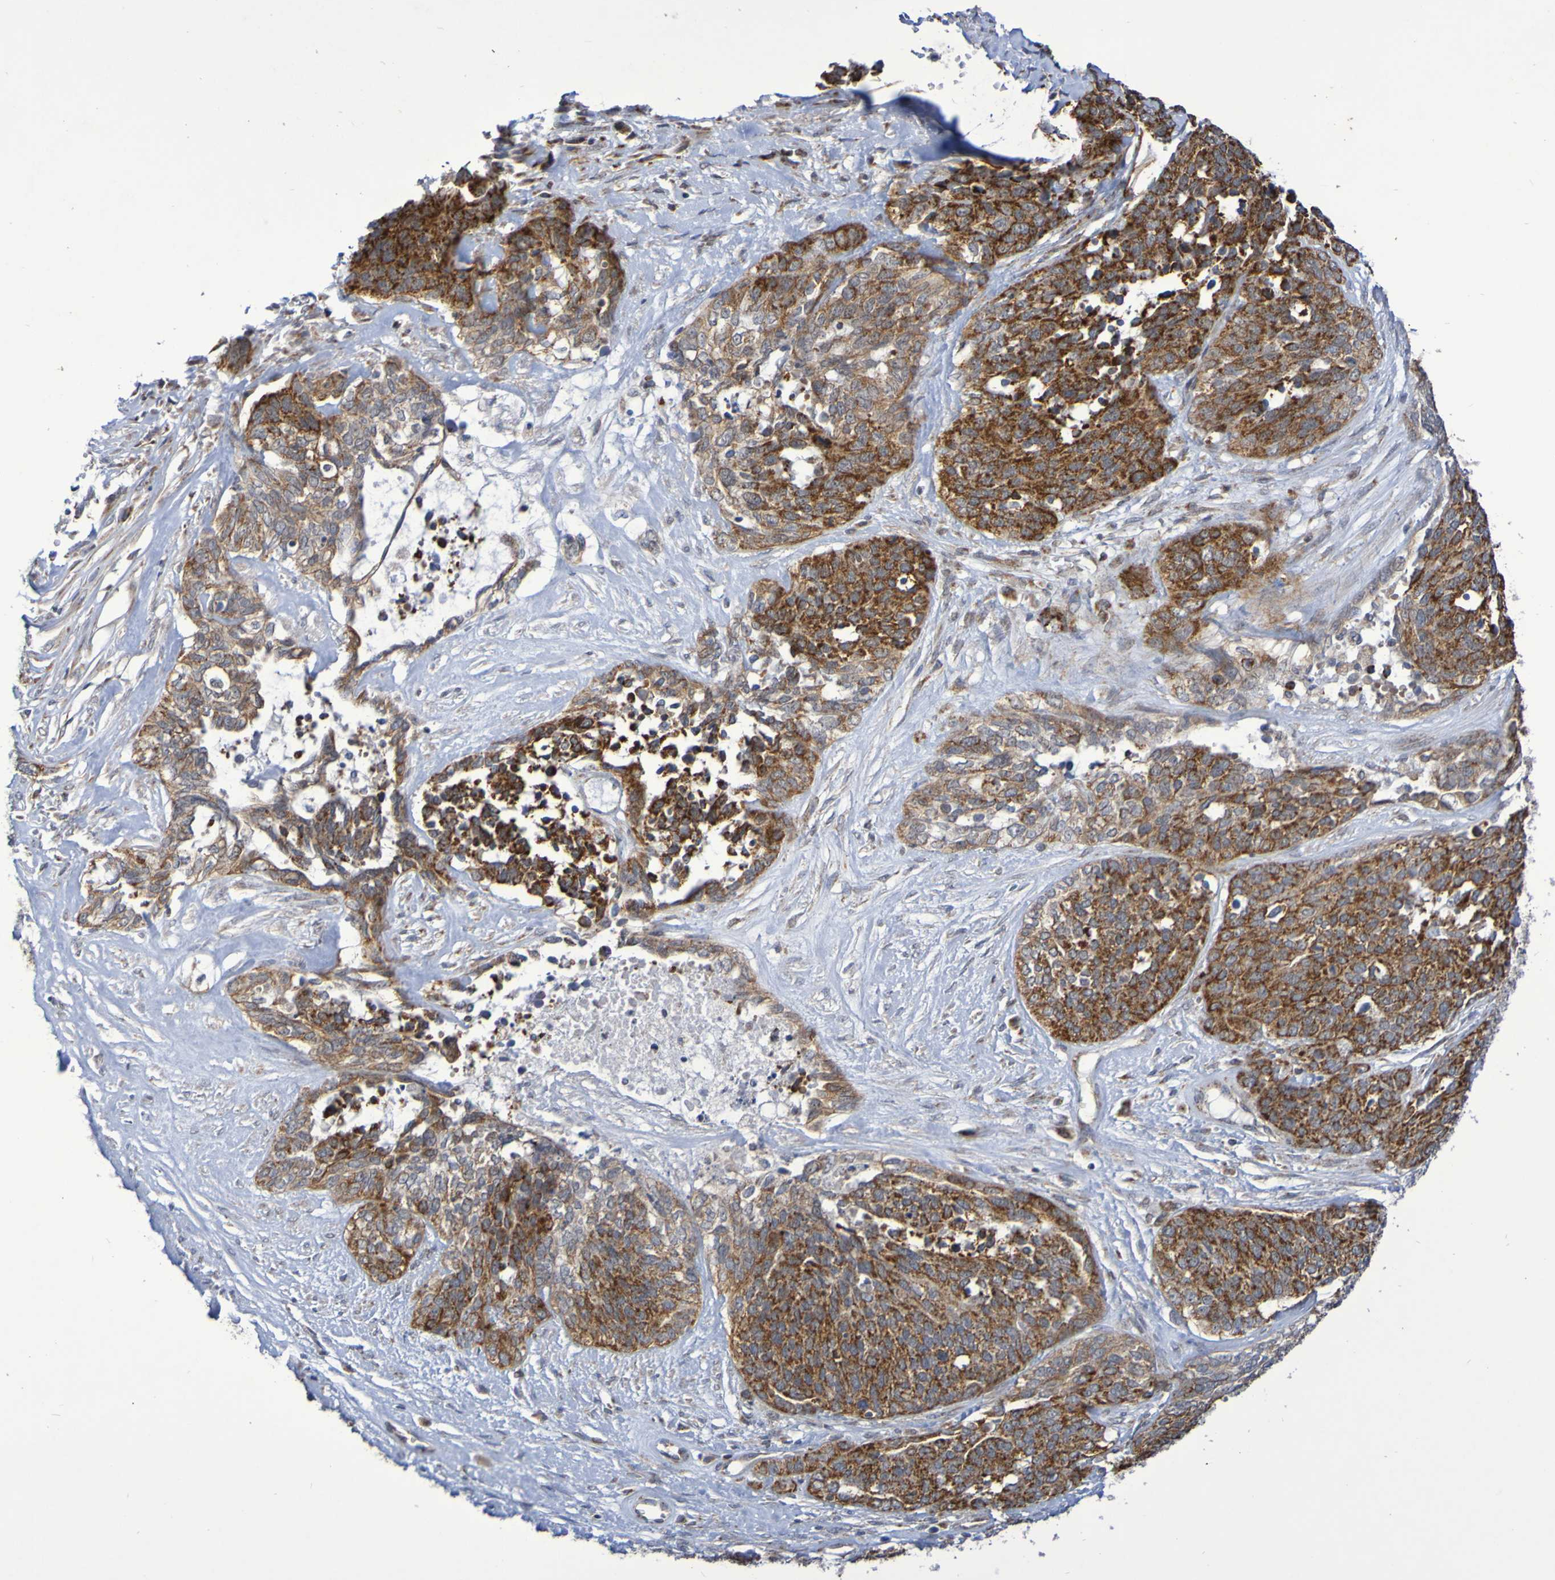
{"staining": {"intensity": "strong", "quantity": ">75%", "location": "cytoplasmic/membranous"}, "tissue": "ovarian cancer", "cell_type": "Tumor cells", "image_type": "cancer", "snomed": [{"axis": "morphology", "description": "Cystadenocarcinoma, serous, NOS"}, {"axis": "topography", "description": "Ovary"}], "caption": "Protein expression analysis of human ovarian cancer (serous cystadenocarcinoma) reveals strong cytoplasmic/membranous positivity in about >75% of tumor cells.", "gene": "DVL1", "patient": {"sex": "female", "age": 44}}